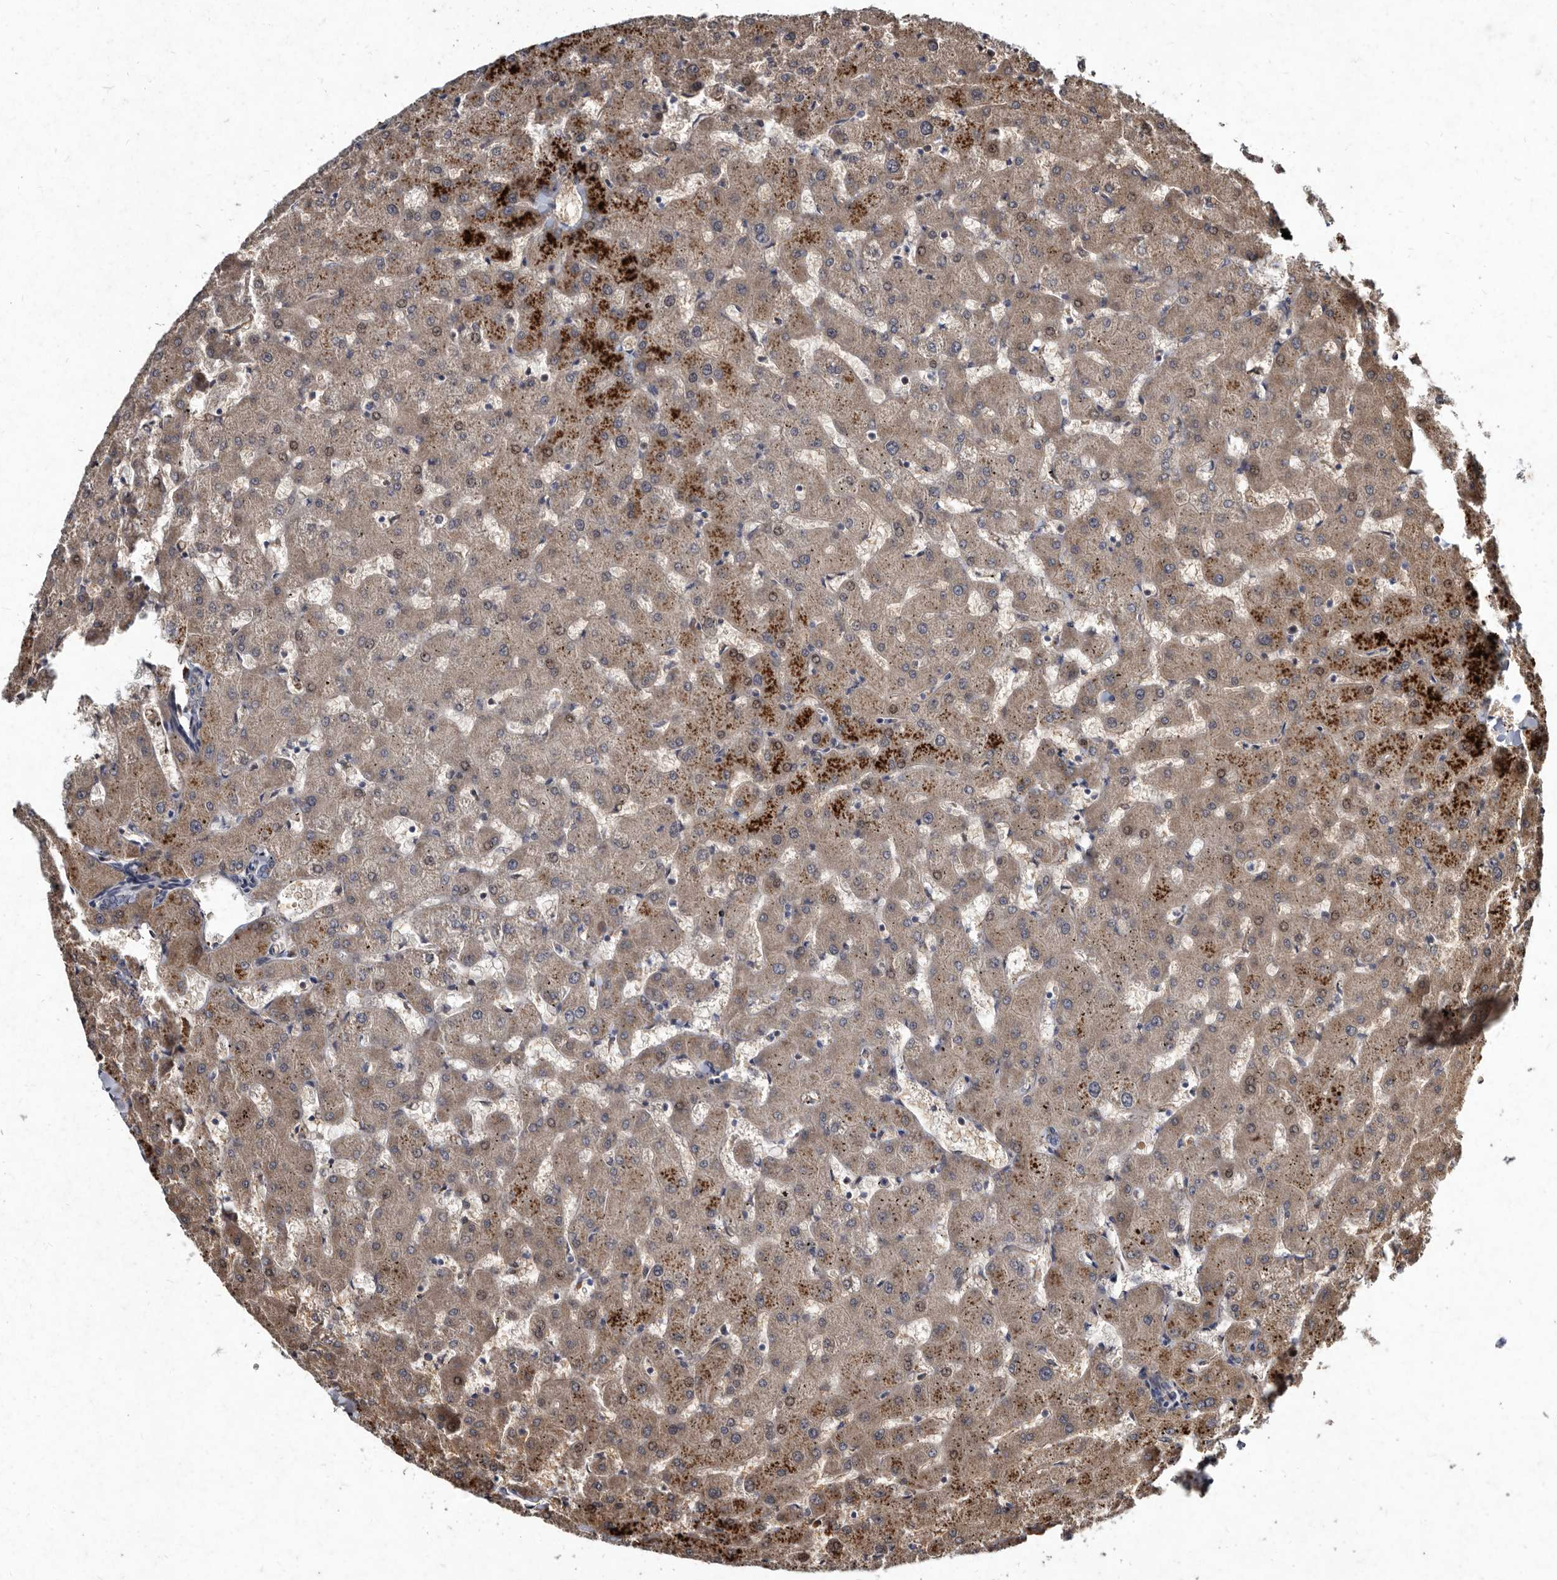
{"staining": {"intensity": "weak", "quantity": "25%-75%", "location": "cytoplasmic/membranous"}, "tissue": "liver", "cell_type": "Cholangiocytes", "image_type": "normal", "snomed": [{"axis": "morphology", "description": "Normal tissue, NOS"}, {"axis": "topography", "description": "Liver"}], "caption": "Cholangiocytes display weak cytoplasmic/membranous expression in approximately 25%-75% of cells in benign liver.", "gene": "YPEL1", "patient": {"sex": "female", "age": 63}}